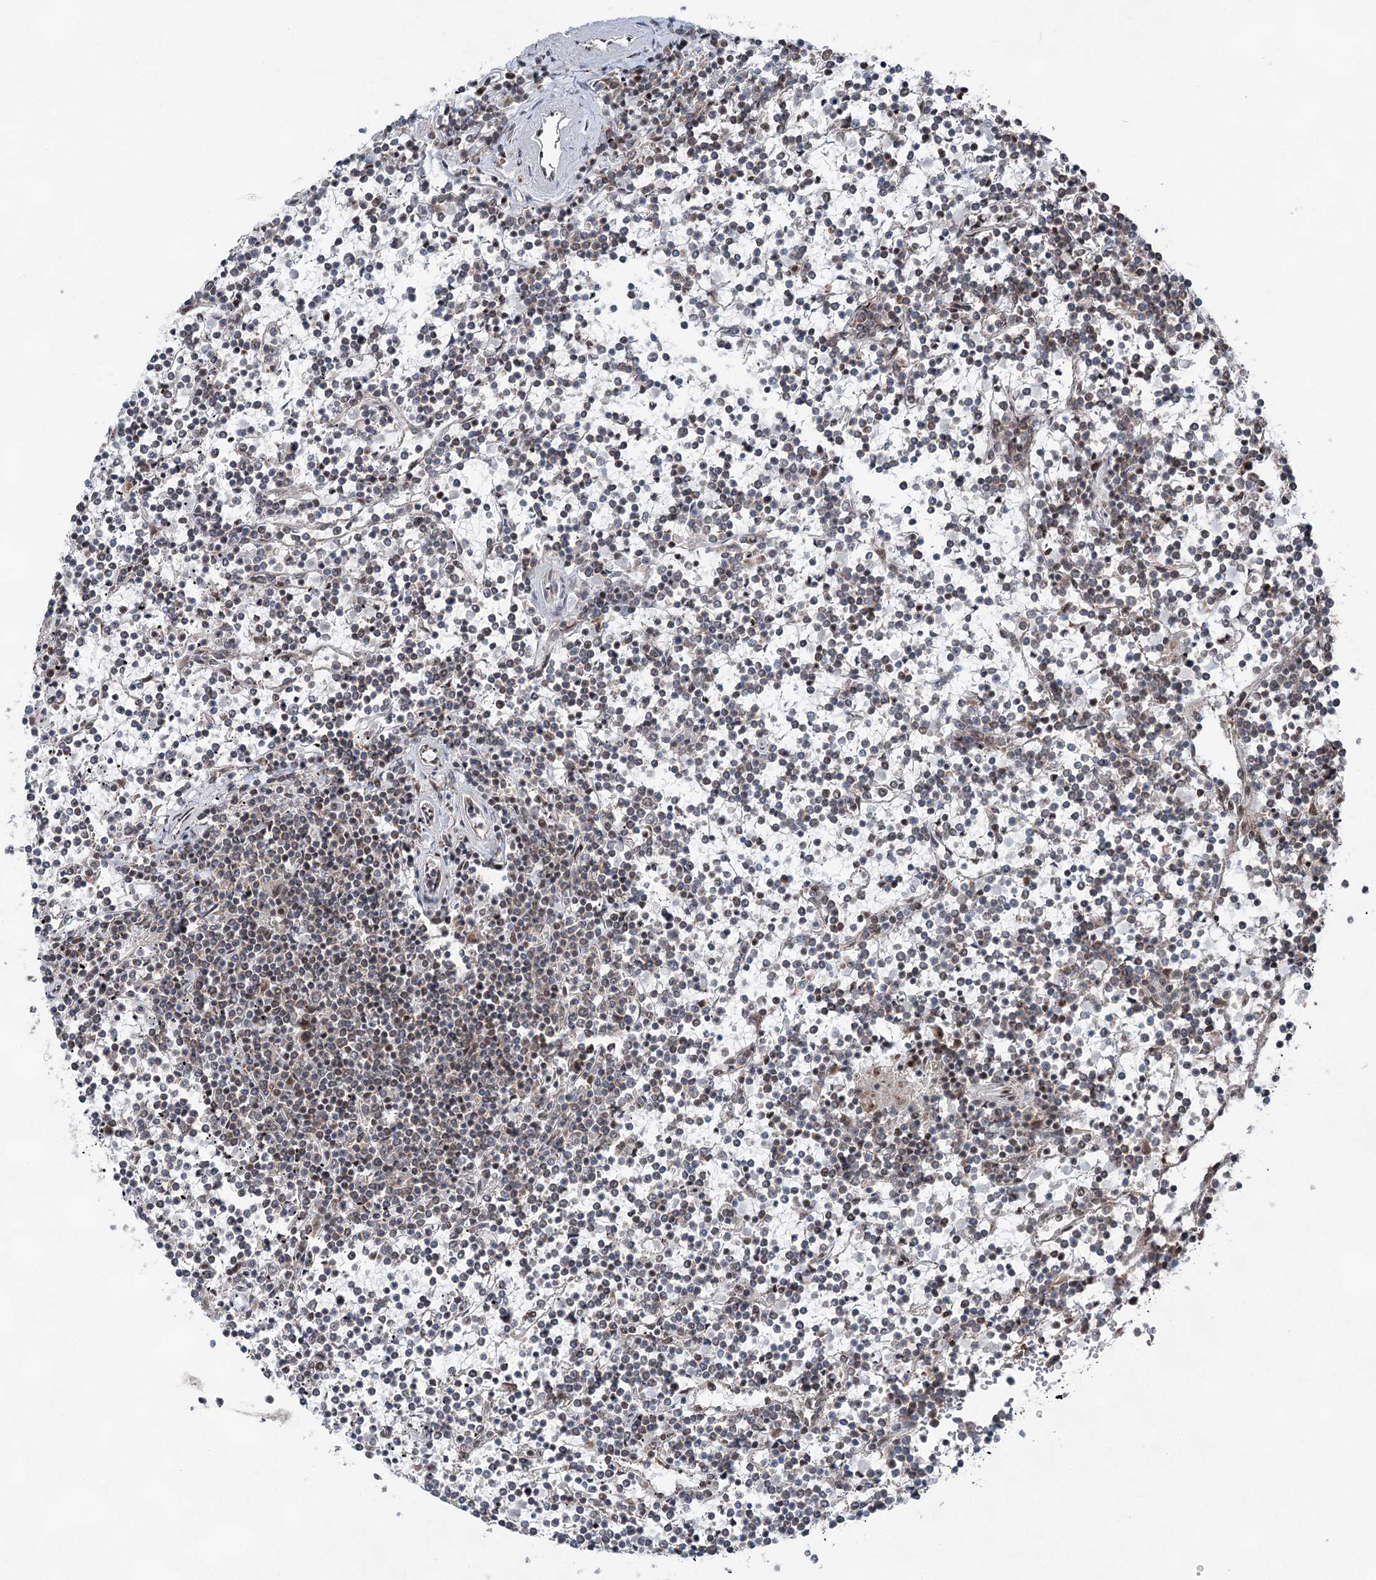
{"staining": {"intensity": "negative", "quantity": "none", "location": "none"}, "tissue": "lymphoma", "cell_type": "Tumor cells", "image_type": "cancer", "snomed": [{"axis": "morphology", "description": "Malignant lymphoma, non-Hodgkin's type, Low grade"}, {"axis": "topography", "description": "Spleen"}], "caption": "IHC micrograph of neoplastic tissue: human lymphoma stained with DAB (3,3'-diaminobenzidine) displays no significant protein staining in tumor cells.", "gene": "ZCCHC8", "patient": {"sex": "female", "age": 19}}